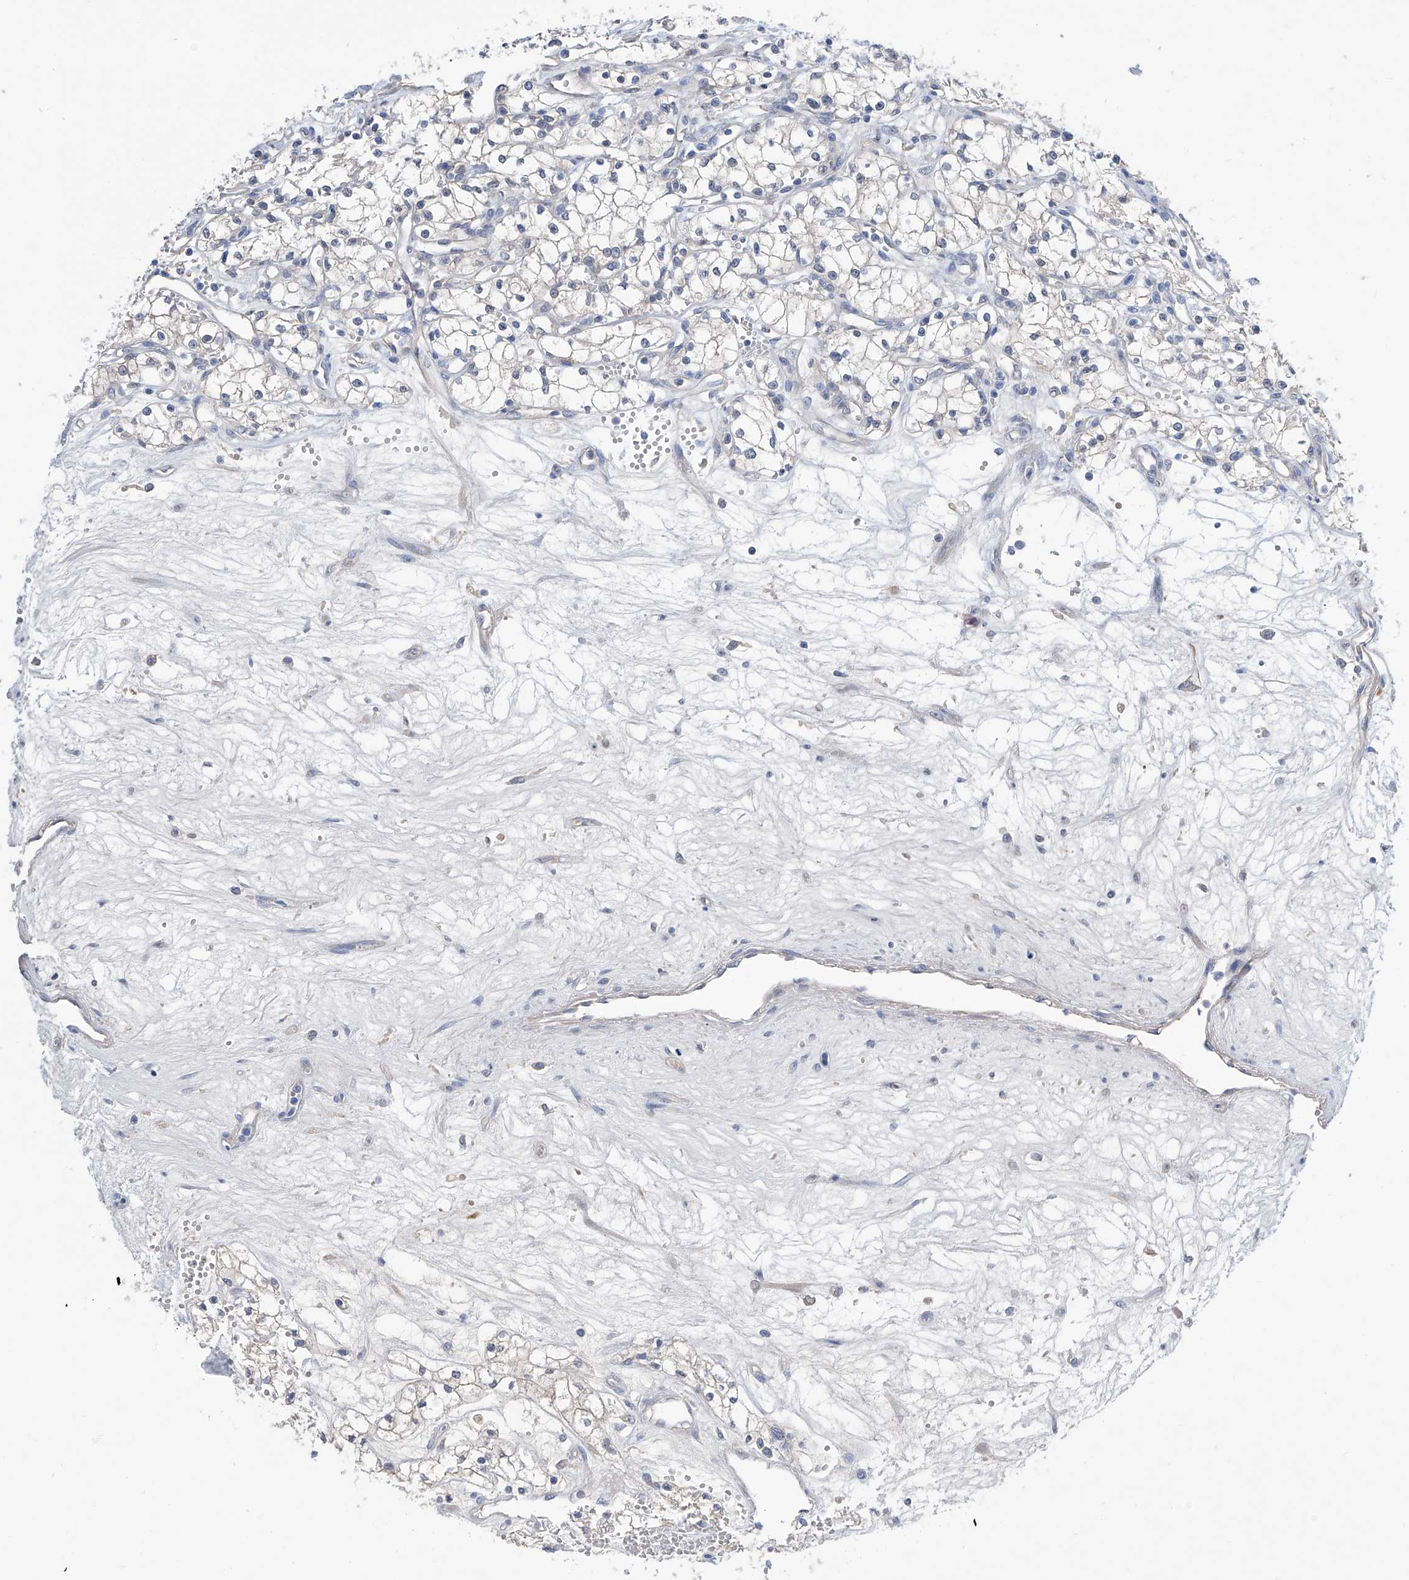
{"staining": {"intensity": "negative", "quantity": "none", "location": "none"}, "tissue": "renal cancer", "cell_type": "Tumor cells", "image_type": "cancer", "snomed": [{"axis": "morphology", "description": "Adenocarcinoma, NOS"}, {"axis": "topography", "description": "Kidney"}], "caption": "Immunohistochemical staining of human renal cancer reveals no significant positivity in tumor cells.", "gene": "PGM3", "patient": {"sex": "male", "age": 59}}